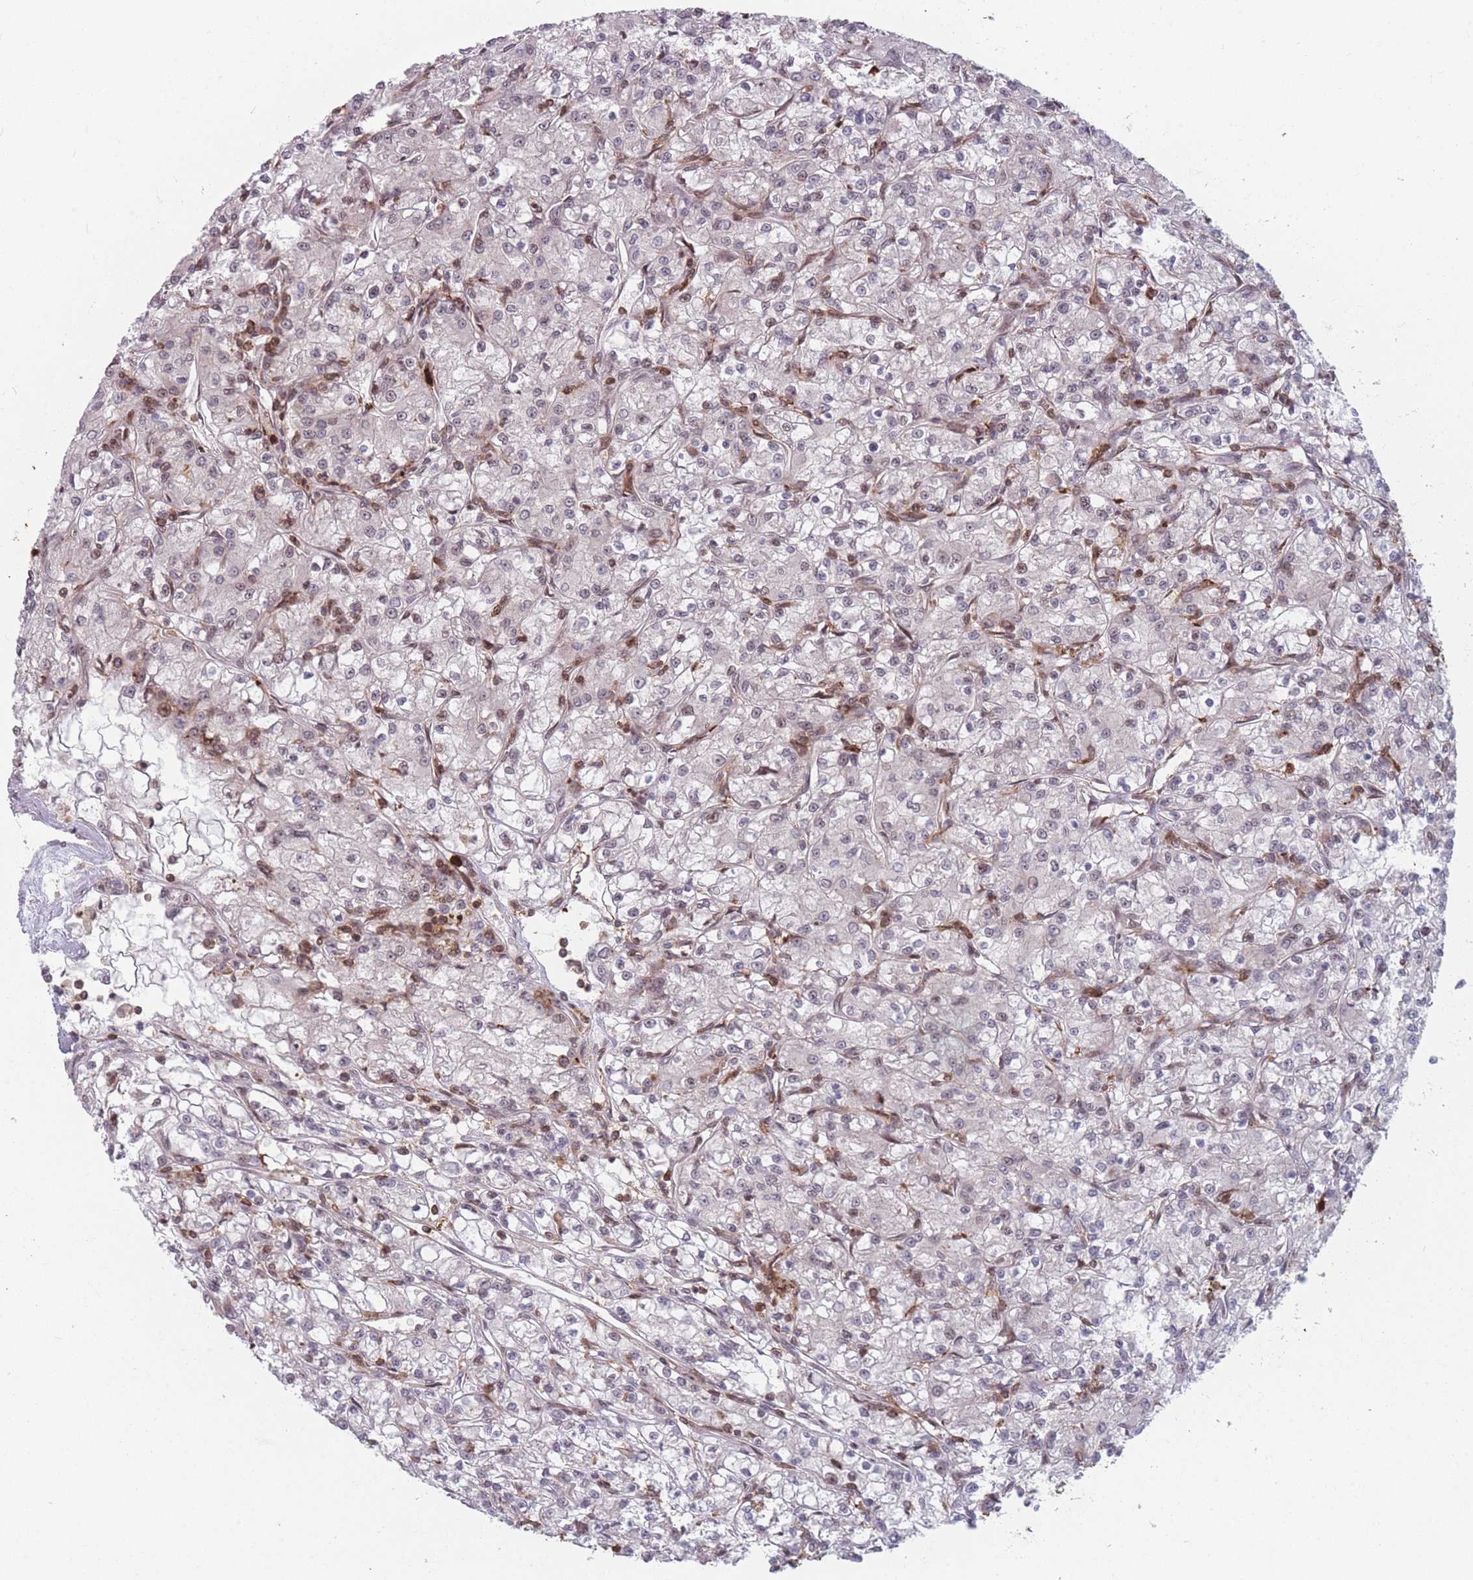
{"staining": {"intensity": "negative", "quantity": "none", "location": "none"}, "tissue": "renal cancer", "cell_type": "Tumor cells", "image_type": "cancer", "snomed": [{"axis": "morphology", "description": "Adenocarcinoma, NOS"}, {"axis": "topography", "description": "Kidney"}], "caption": "Histopathology image shows no significant protein expression in tumor cells of renal cancer. (Stains: DAB IHC with hematoxylin counter stain, Microscopy: brightfield microscopy at high magnification).", "gene": "WDR55", "patient": {"sex": "female", "age": 59}}